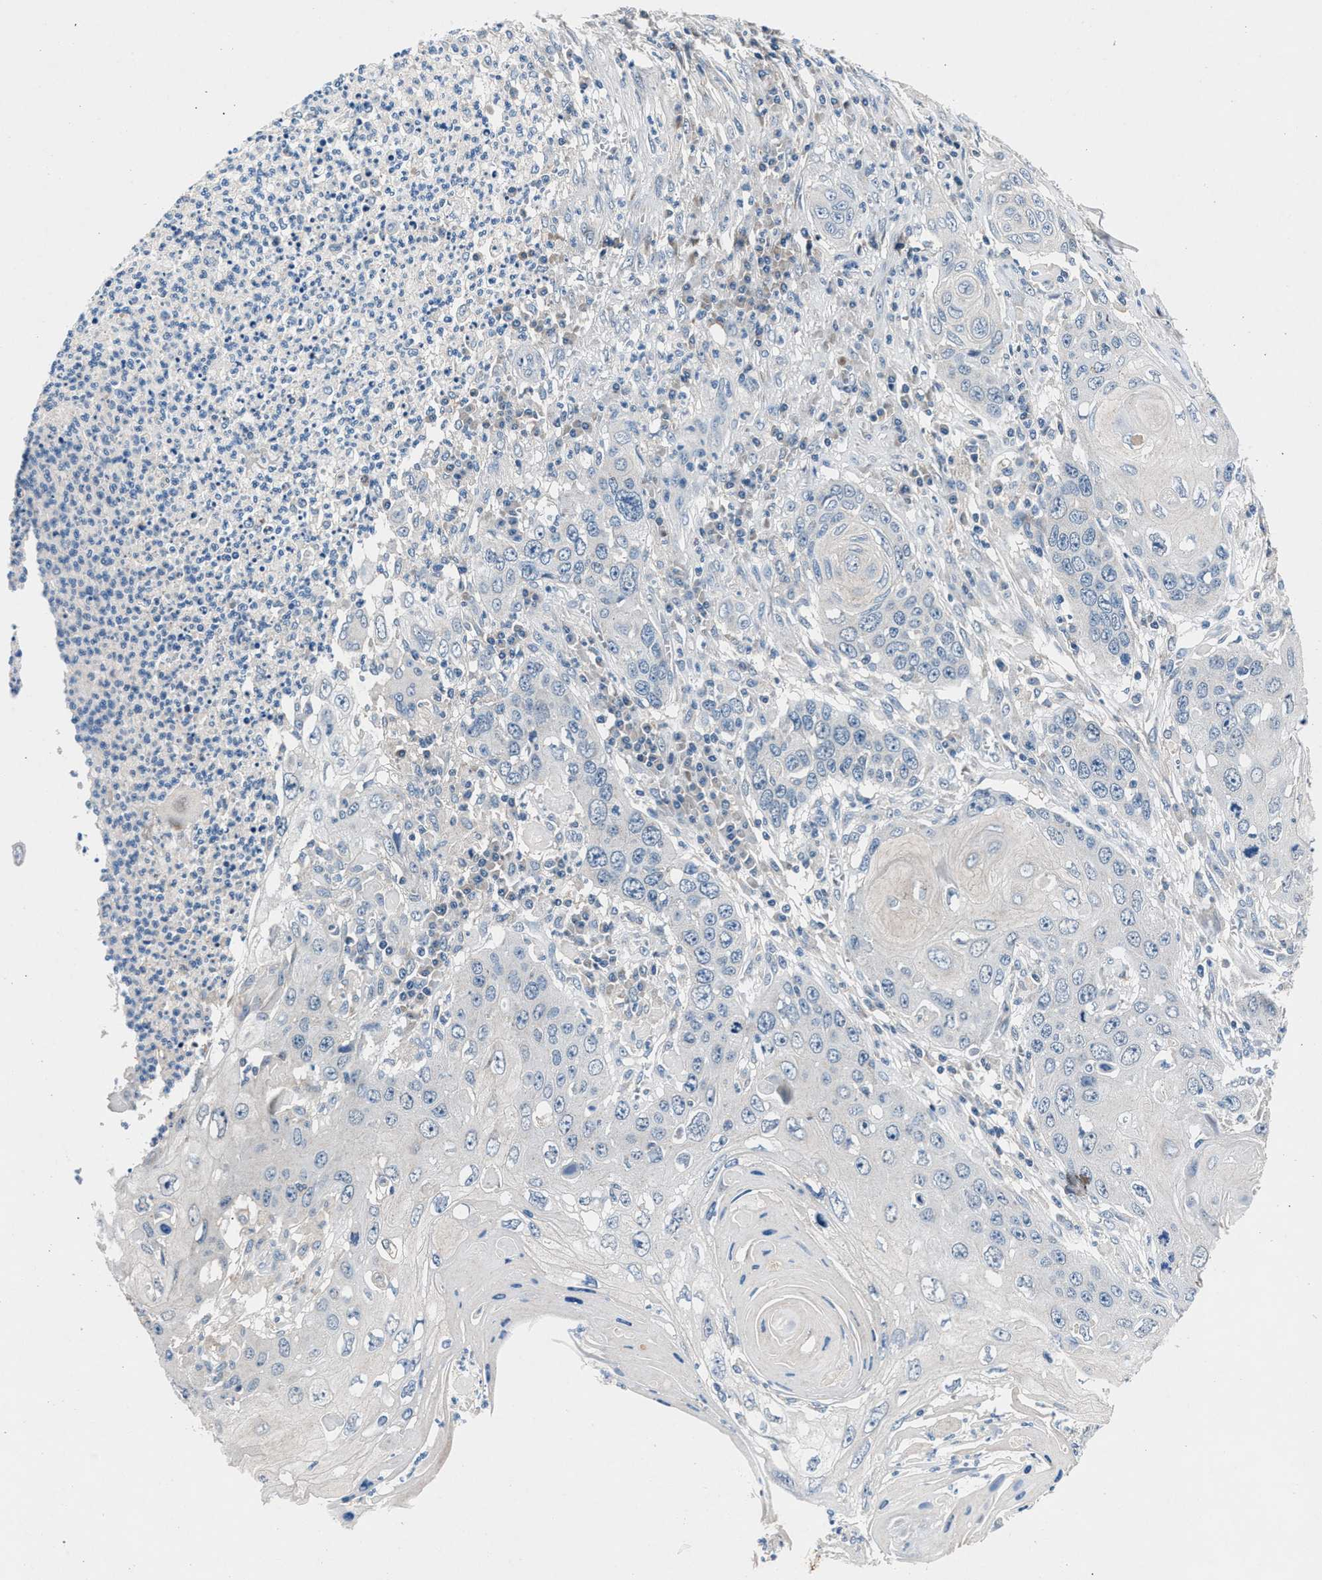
{"staining": {"intensity": "negative", "quantity": "none", "location": "none"}, "tissue": "skin cancer", "cell_type": "Tumor cells", "image_type": "cancer", "snomed": [{"axis": "morphology", "description": "Squamous cell carcinoma, NOS"}, {"axis": "topography", "description": "Skin"}], "caption": "This is an IHC histopathology image of human skin squamous cell carcinoma. There is no positivity in tumor cells.", "gene": "DENND6B", "patient": {"sex": "male", "age": 55}}